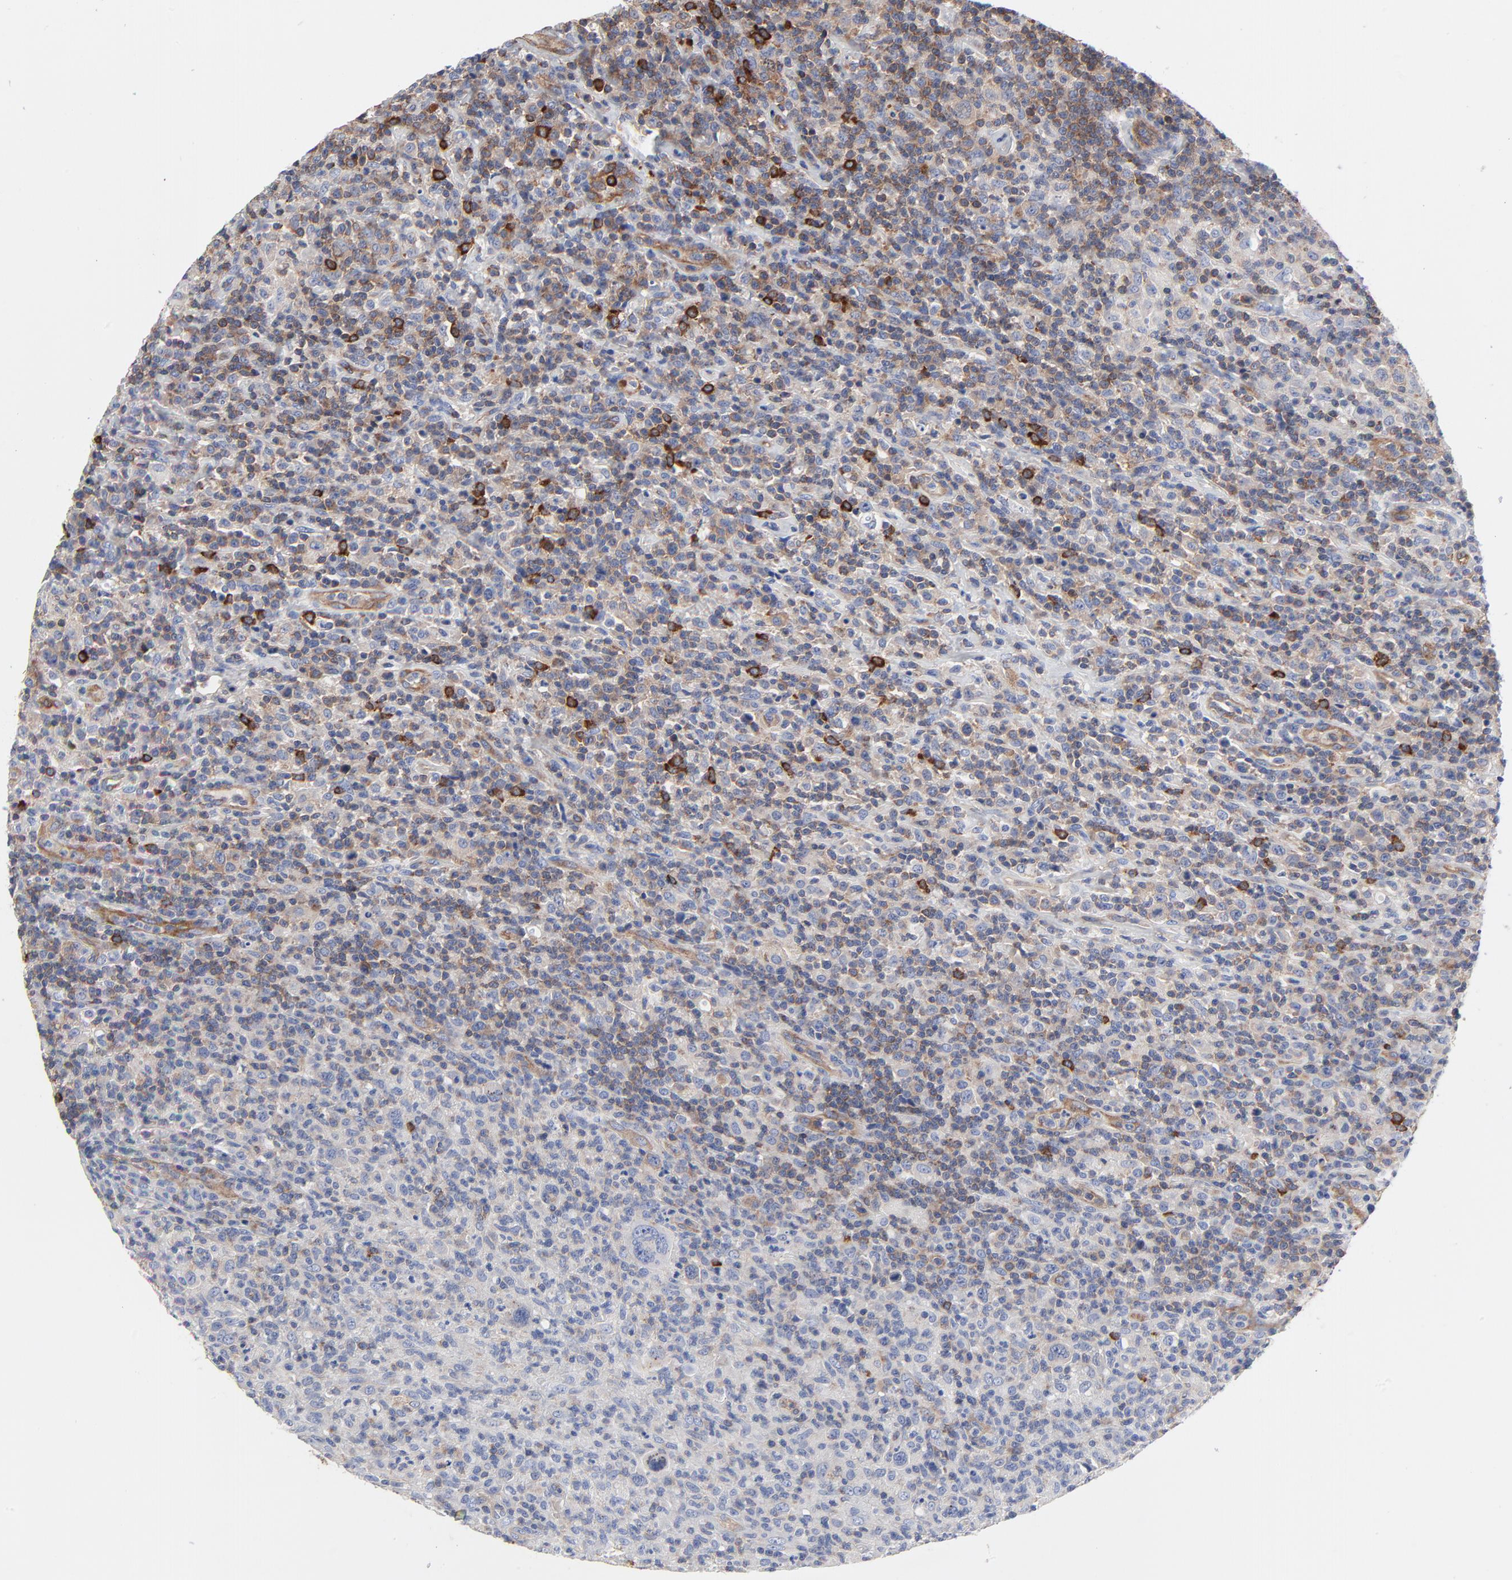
{"staining": {"intensity": "weak", "quantity": ">75%", "location": "cytoplasmic/membranous"}, "tissue": "lymphoma", "cell_type": "Tumor cells", "image_type": "cancer", "snomed": [{"axis": "morphology", "description": "Hodgkin's disease, NOS"}, {"axis": "topography", "description": "Lymph node"}], "caption": "There is low levels of weak cytoplasmic/membranous staining in tumor cells of Hodgkin's disease, as demonstrated by immunohistochemical staining (brown color).", "gene": "CD2AP", "patient": {"sex": "male", "age": 65}}